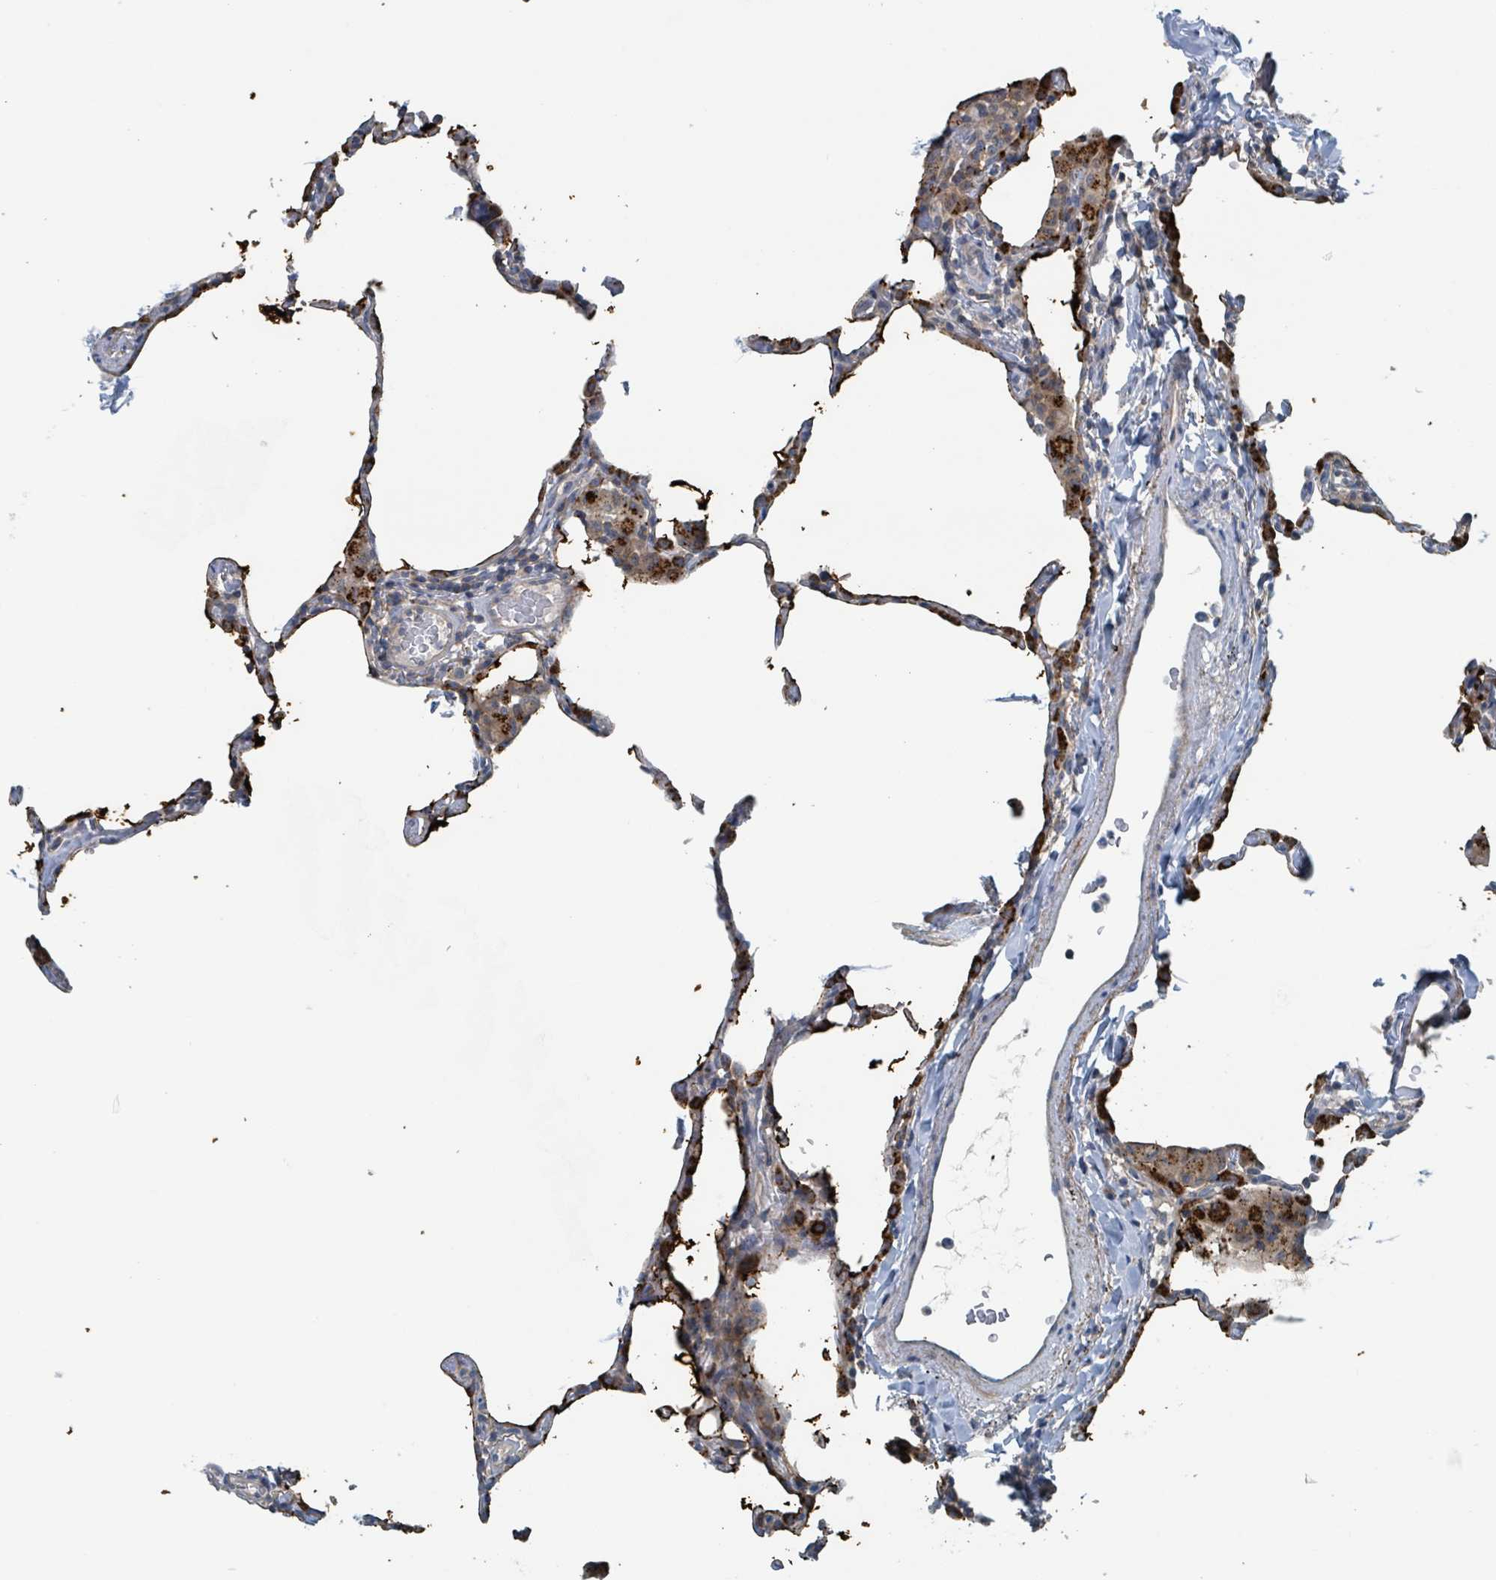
{"staining": {"intensity": "strong", "quantity": "25%-75%", "location": "cytoplasmic/membranous"}, "tissue": "lung", "cell_type": "Alveolar cells", "image_type": "normal", "snomed": [{"axis": "morphology", "description": "Normal tissue, NOS"}, {"axis": "topography", "description": "Lung"}], "caption": "Human lung stained with a brown dye shows strong cytoplasmic/membranous positive positivity in about 25%-75% of alveolar cells.", "gene": "ACBD4", "patient": {"sex": "female", "age": 57}}